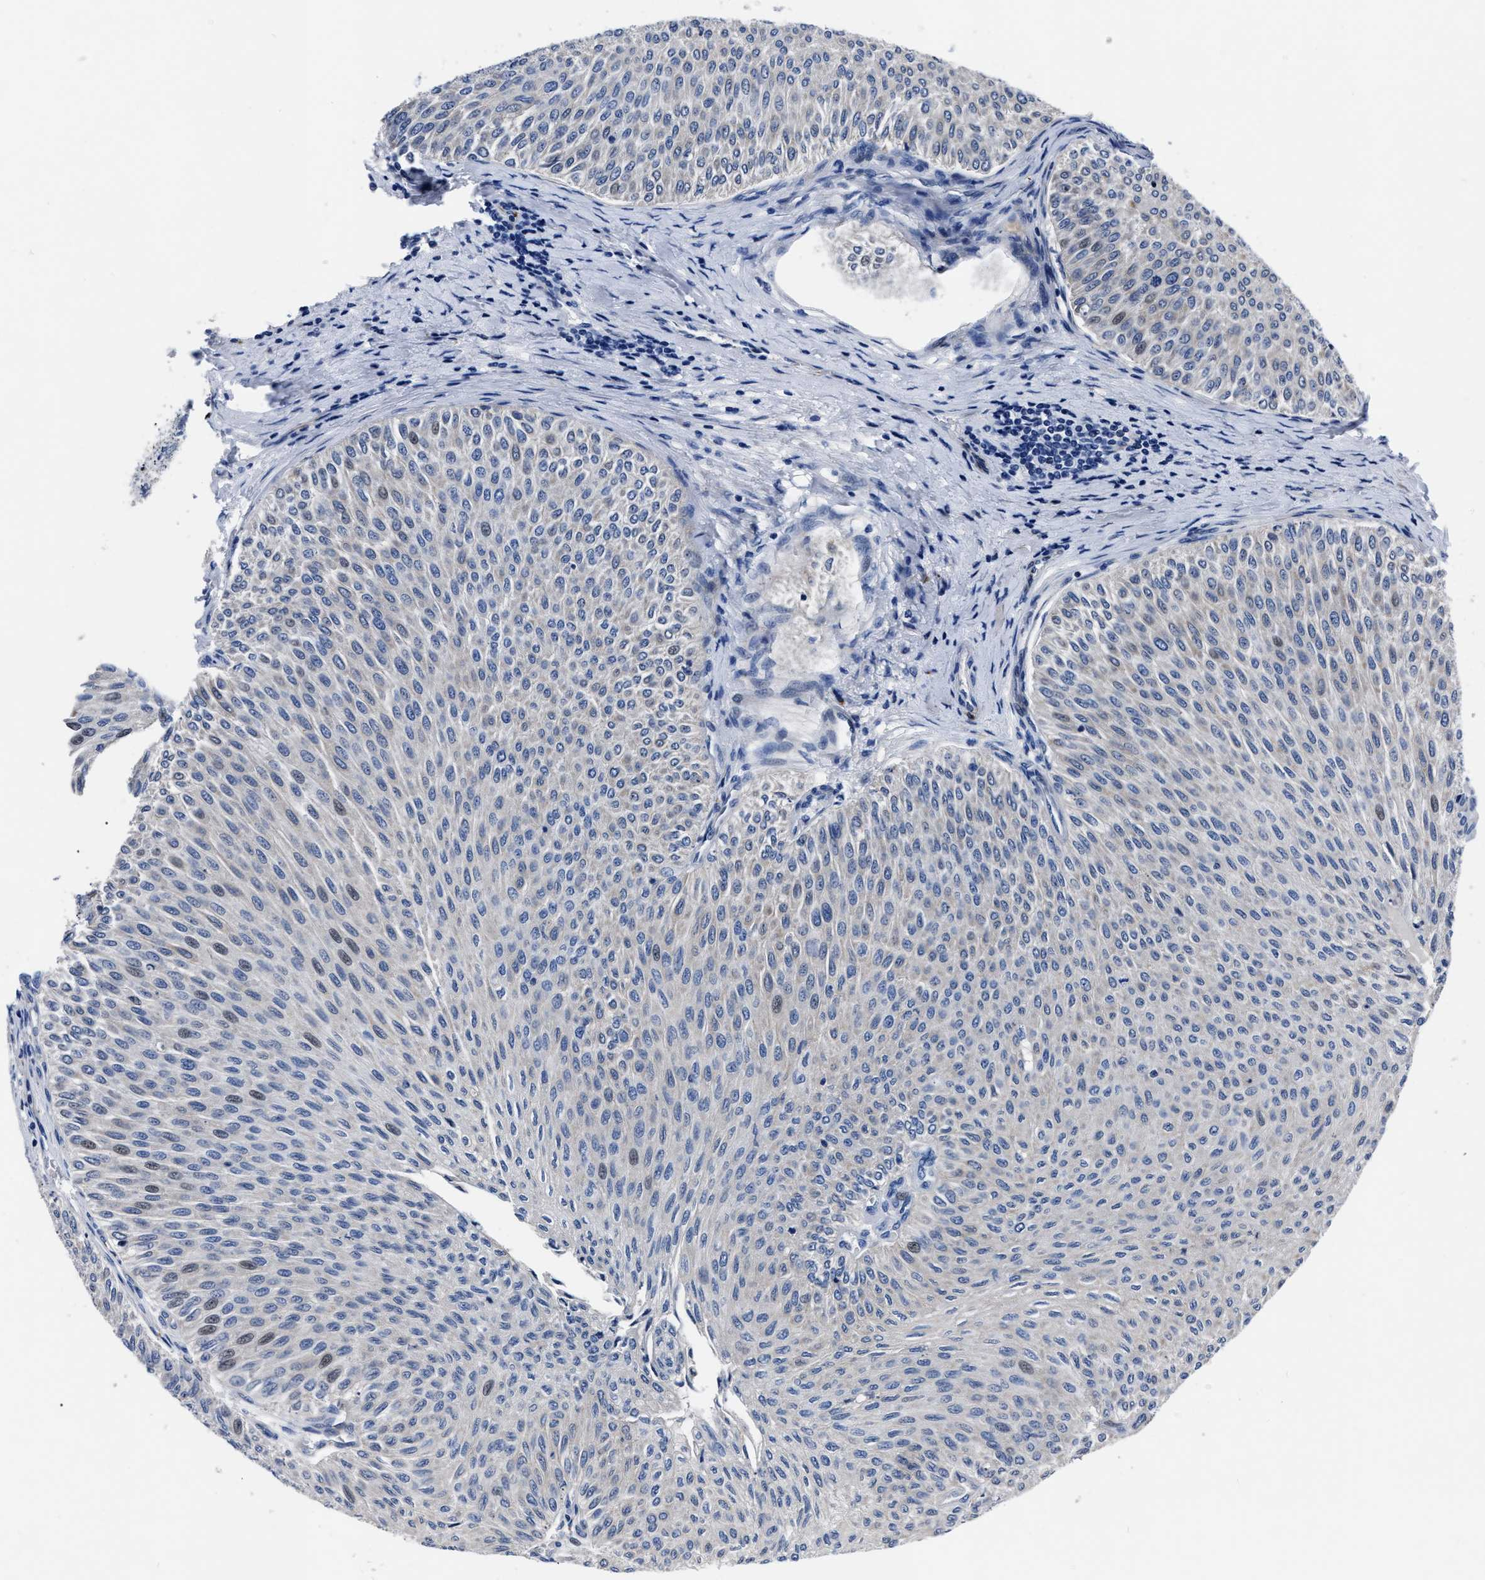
{"staining": {"intensity": "weak", "quantity": "<25%", "location": "nuclear"}, "tissue": "urothelial cancer", "cell_type": "Tumor cells", "image_type": "cancer", "snomed": [{"axis": "morphology", "description": "Urothelial carcinoma, Low grade"}, {"axis": "topography", "description": "Urinary bladder"}], "caption": "A photomicrograph of urothelial cancer stained for a protein reveals no brown staining in tumor cells.", "gene": "OR10G3", "patient": {"sex": "male", "age": 78}}